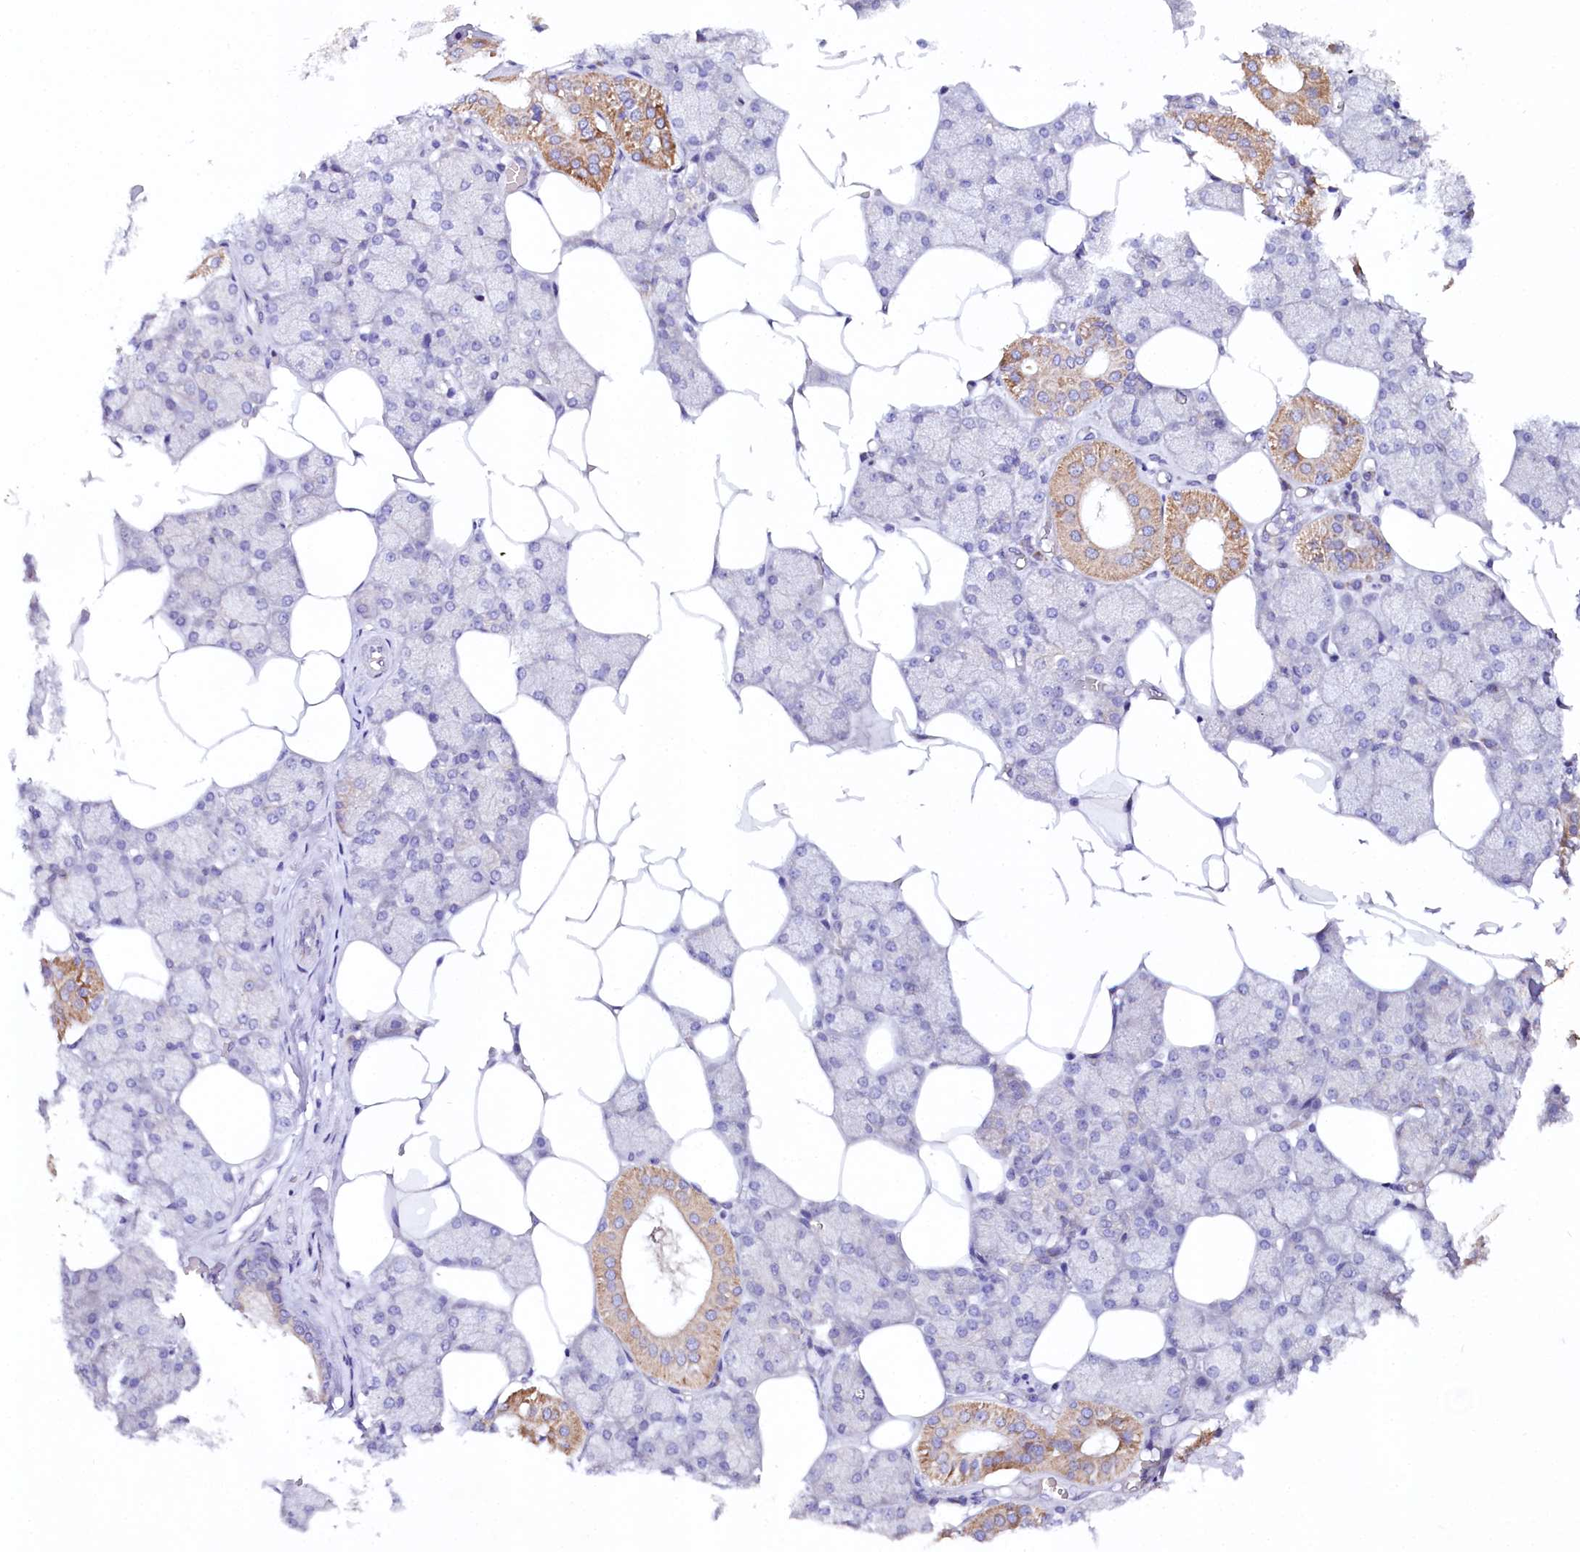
{"staining": {"intensity": "moderate", "quantity": "<25%", "location": "cytoplasmic/membranous"}, "tissue": "salivary gland", "cell_type": "Glandular cells", "image_type": "normal", "snomed": [{"axis": "morphology", "description": "Normal tissue, NOS"}, {"axis": "topography", "description": "Salivary gland"}], "caption": "A histopathology image of human salivary gland stained for a protein demonstrates moderate cytoplasmic/membranous brown staining in glandular cells. The staining was performed using DAB to visualize the protein expression in brown, while the nuclei were stained in blue with hematoxylin (Magnification: 20x).", "gene": "CEP295", "patient": {"sex": "male", "age": 62}}